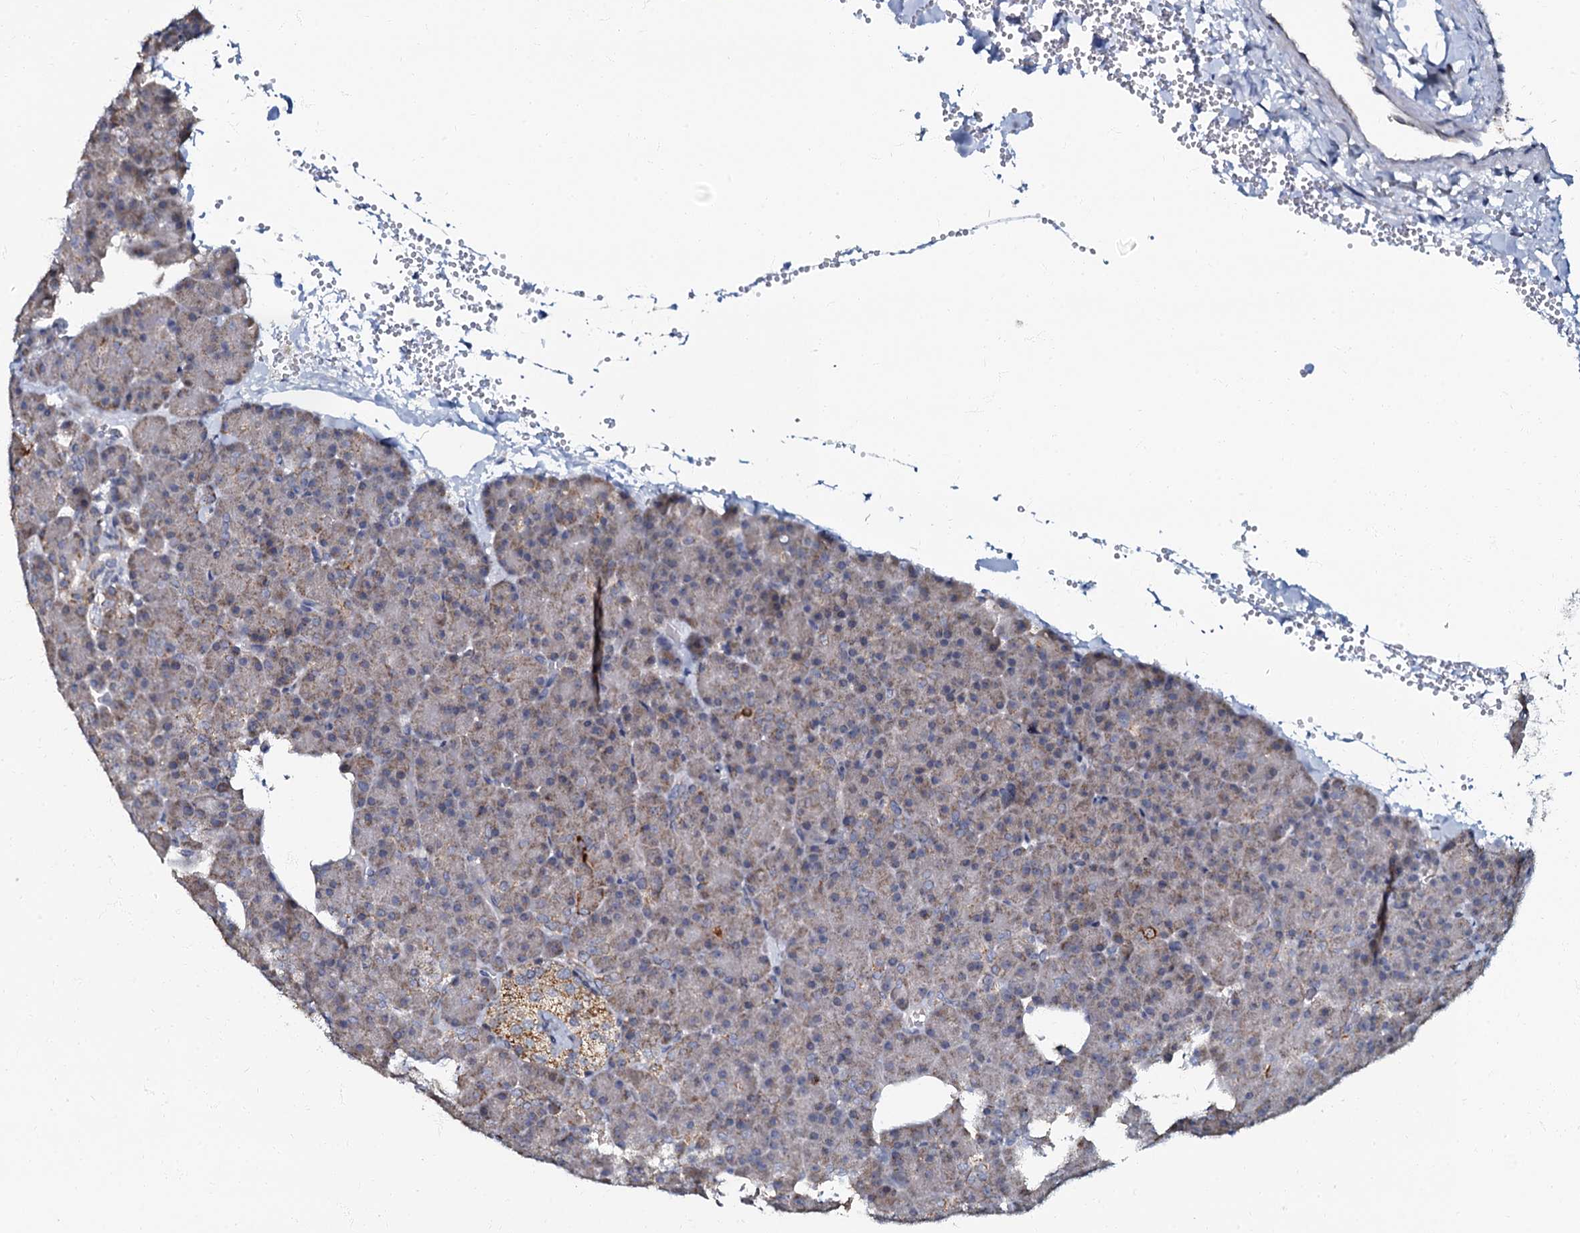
{"staining": {"intensity": "moderate", "quantity": "25%-75%", "location": "cytoplasmic/membranous"}, "tissue": "pancreas", "cell_type": "Exocrine glandular cells", "image_type": "normal", "snomed": [{"axis": "morphology", "description": "Normal tissue, NOS"}, {"axis": "morphology", "description": "Carcinoid, malignant, NOS"}, {"axis": "topography", "description": "Pancreas"}], "caption": "Brown immunohistochemical staining in normal human pancreas exhibits moderate cytoplasmic/membranous positivity in approximately 25%-75% of exocrine glandular cells.", "gene": "MRPL51", "patient": {"sex": "female", "age": 35}}